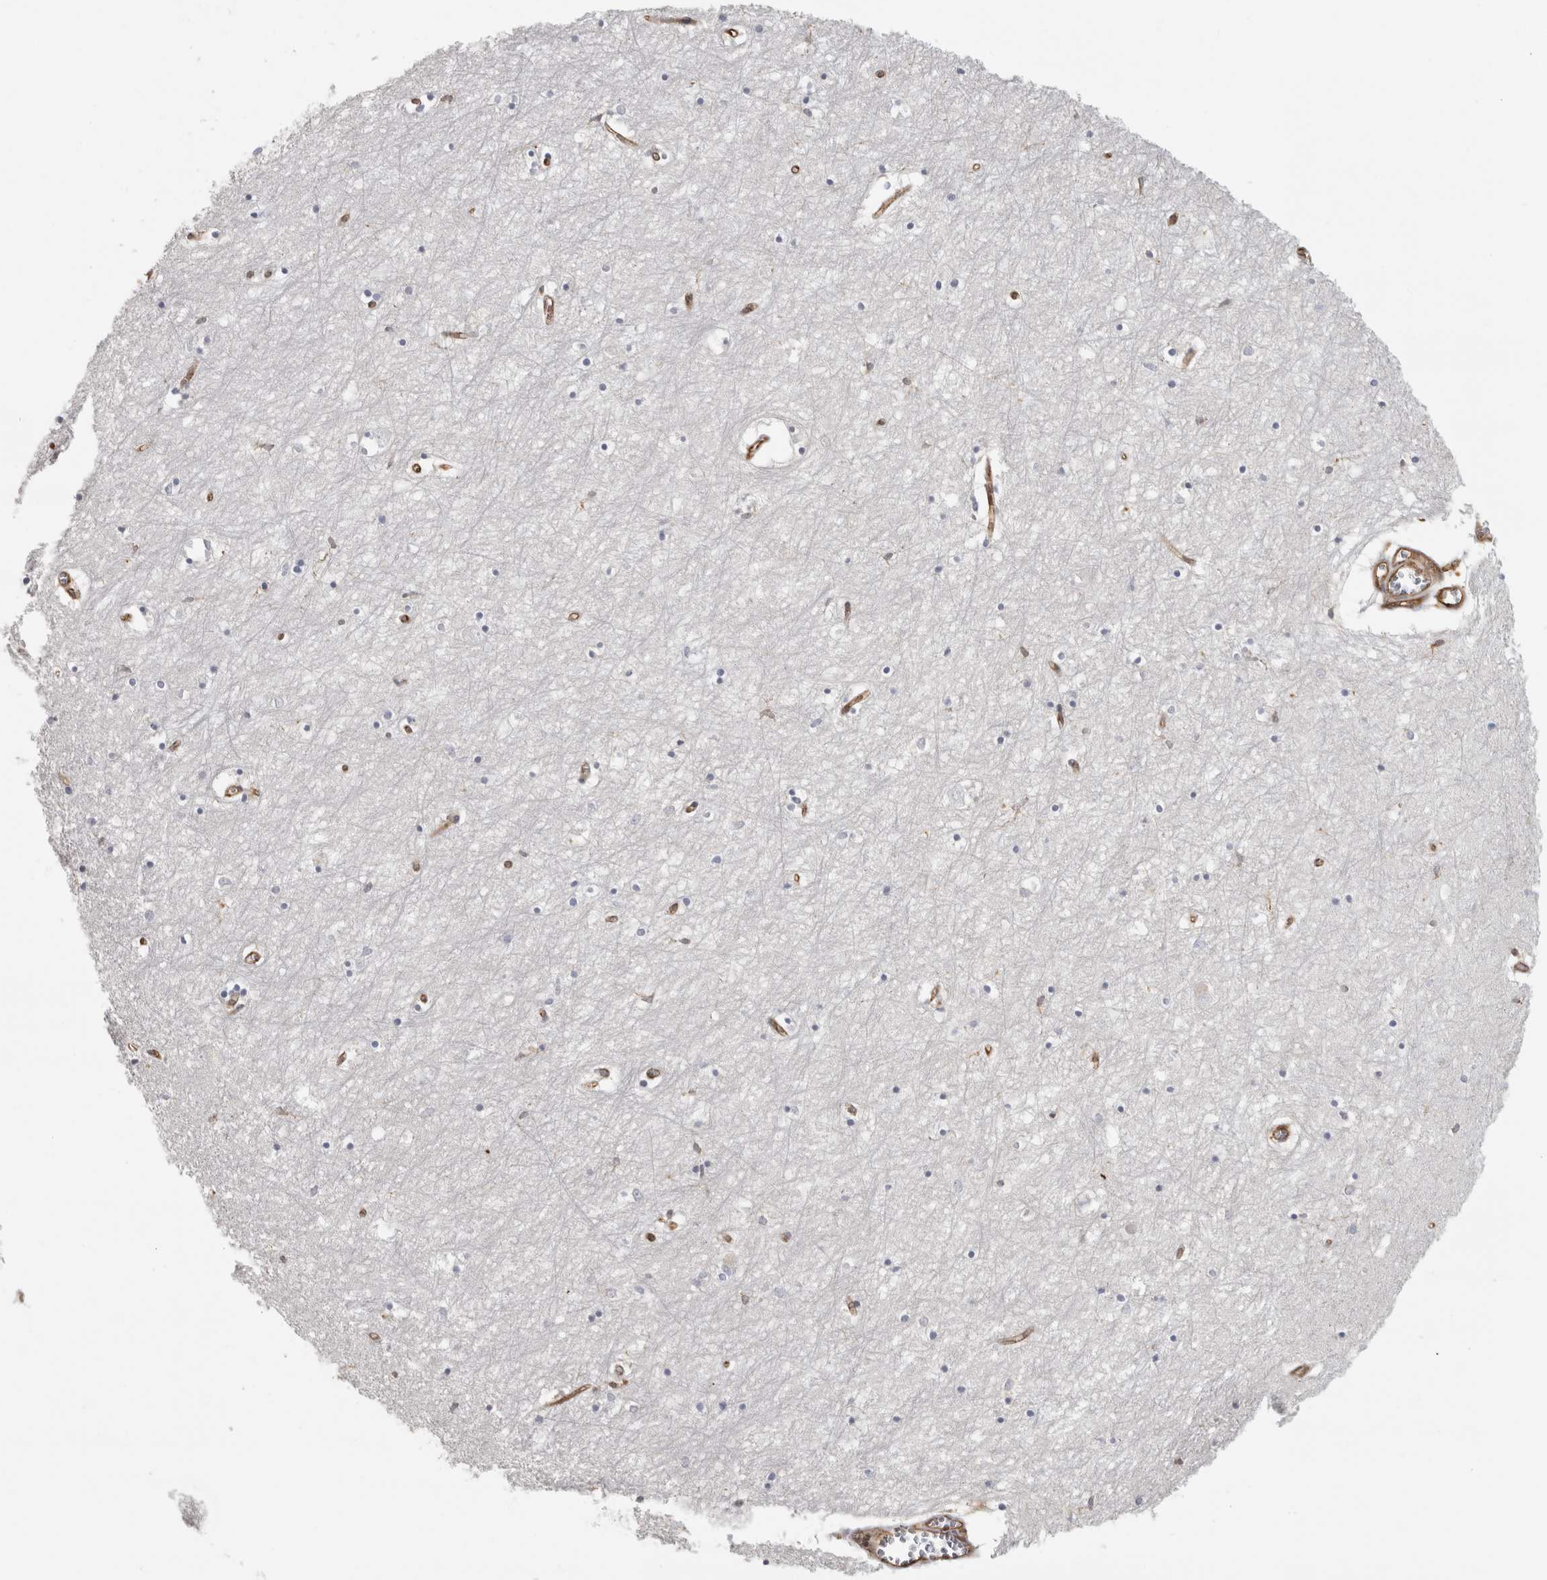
{"staining": {"intensity": "negative", "quantity": "none", "location": "none"}, "tissue": "hippocampus", "cell_type": "Glial cells", "image_type": "normal", "snomed": [{"axis": "morphology", "description": "Normal tissue, NOS"}, {"axis": "topography", "description": "Hippocampus"}], "caption": "DAB (3,3'-diaminobenzidine) immunohistochemical staining of unremarkable hippocampus demonstrates no significant positivity in glial cells. (Stains: DAB IHC with hematoxylin counter stain, Microscopy: brightfield microscopy at high magnification).", "gene": "HLA", "patient": {"sex": "male", "age": 70}}